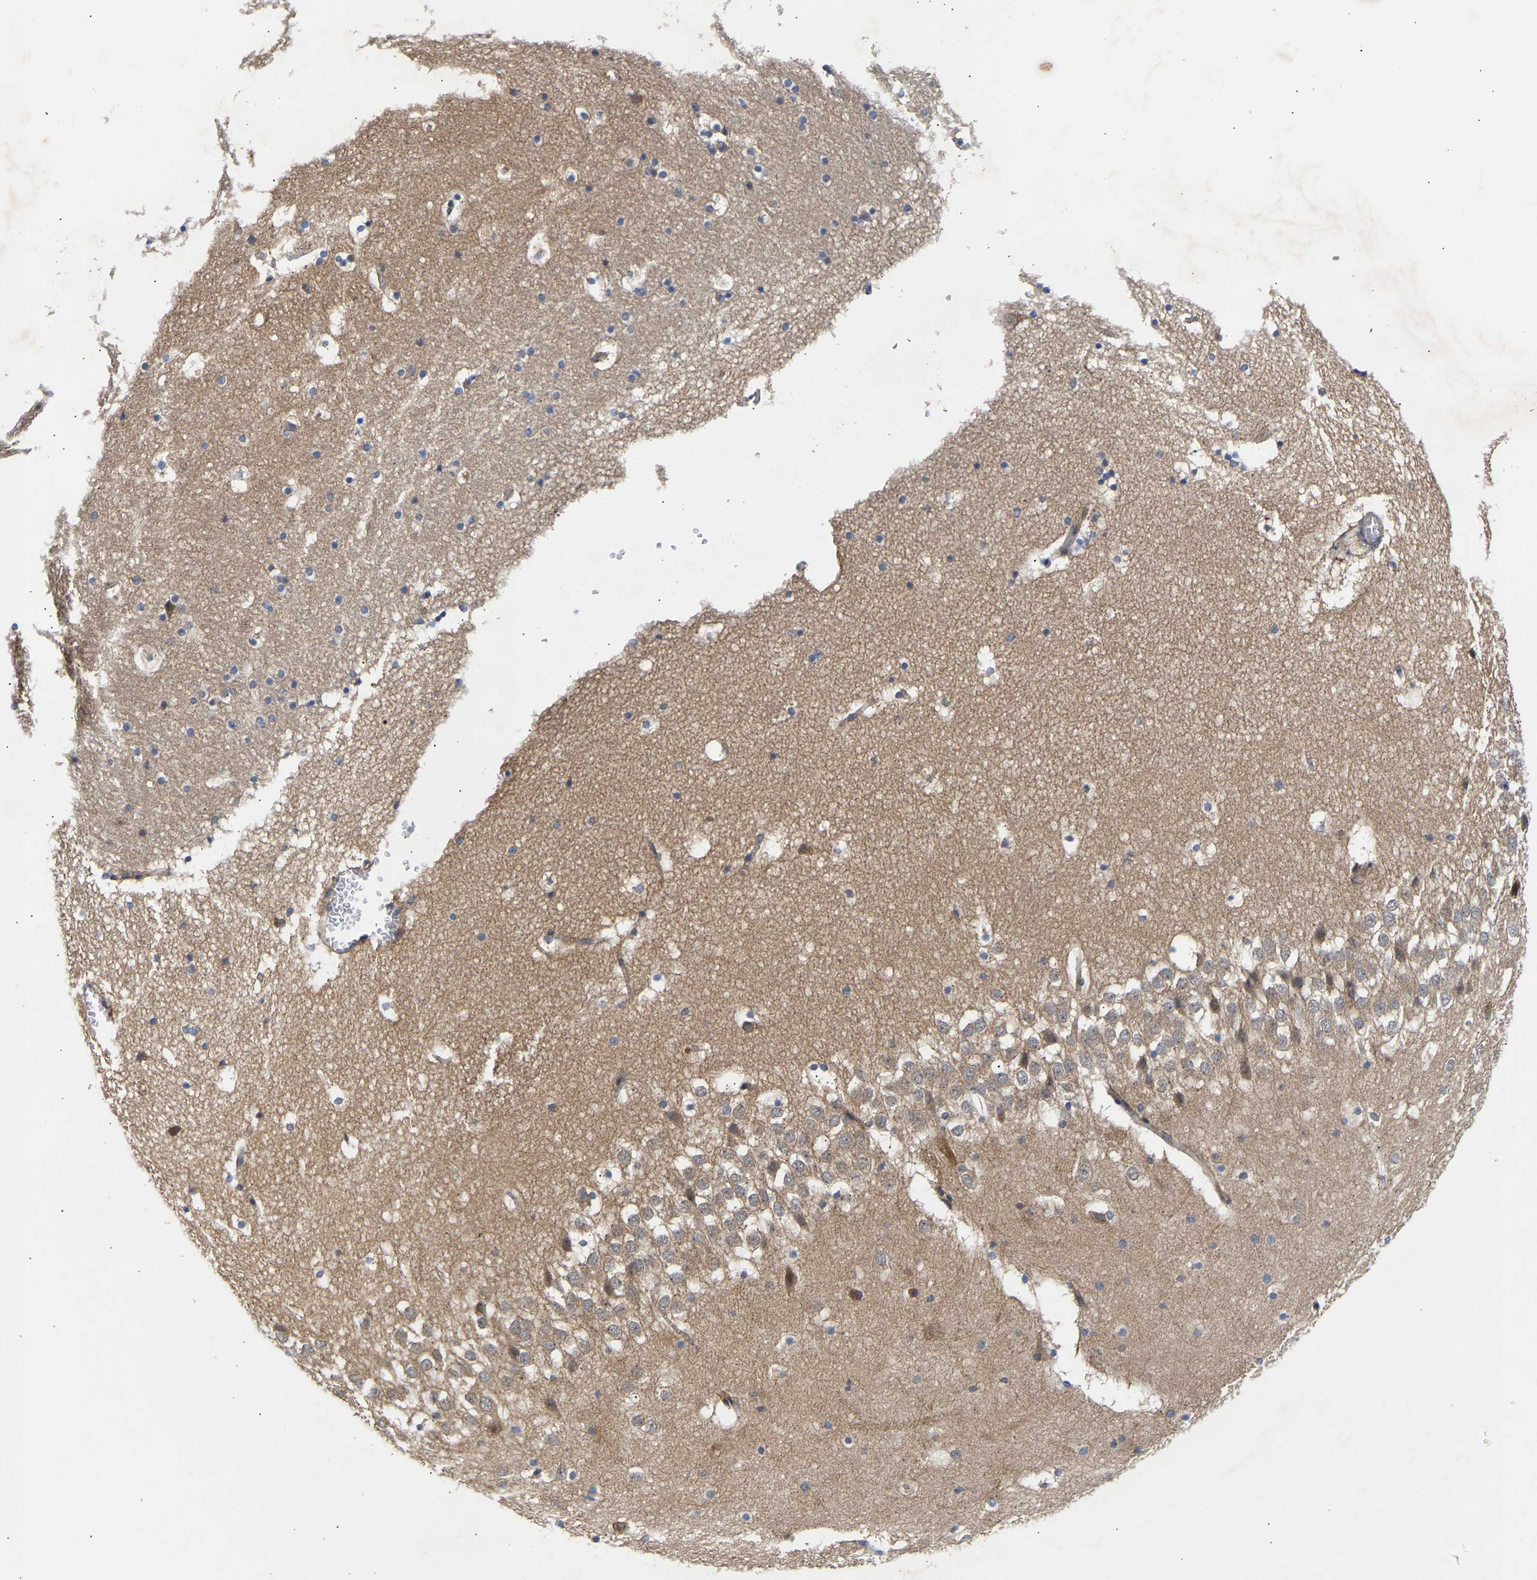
{"staining": {"intensity": "moderate", "quantity": "<25%", "location": "cytoplasmic/membranous"}, "tissue": "hippocampus", "cell_type": "Glial cells", "image_type": "normal", "snomed": [{"axis": "morphology", "description": "Normal tissue, NOS"}, {"axis": "topography", "description": "Hippocampus"}], "caption": "This histopathology image demonstrates immunohistochemistry staining of normal hippocampus, with low moderate cytoplasmic/membranous expression in about <25% of glial cells.", "gene": "KASH5", "patient": {"sex": "male", "age": 45}}